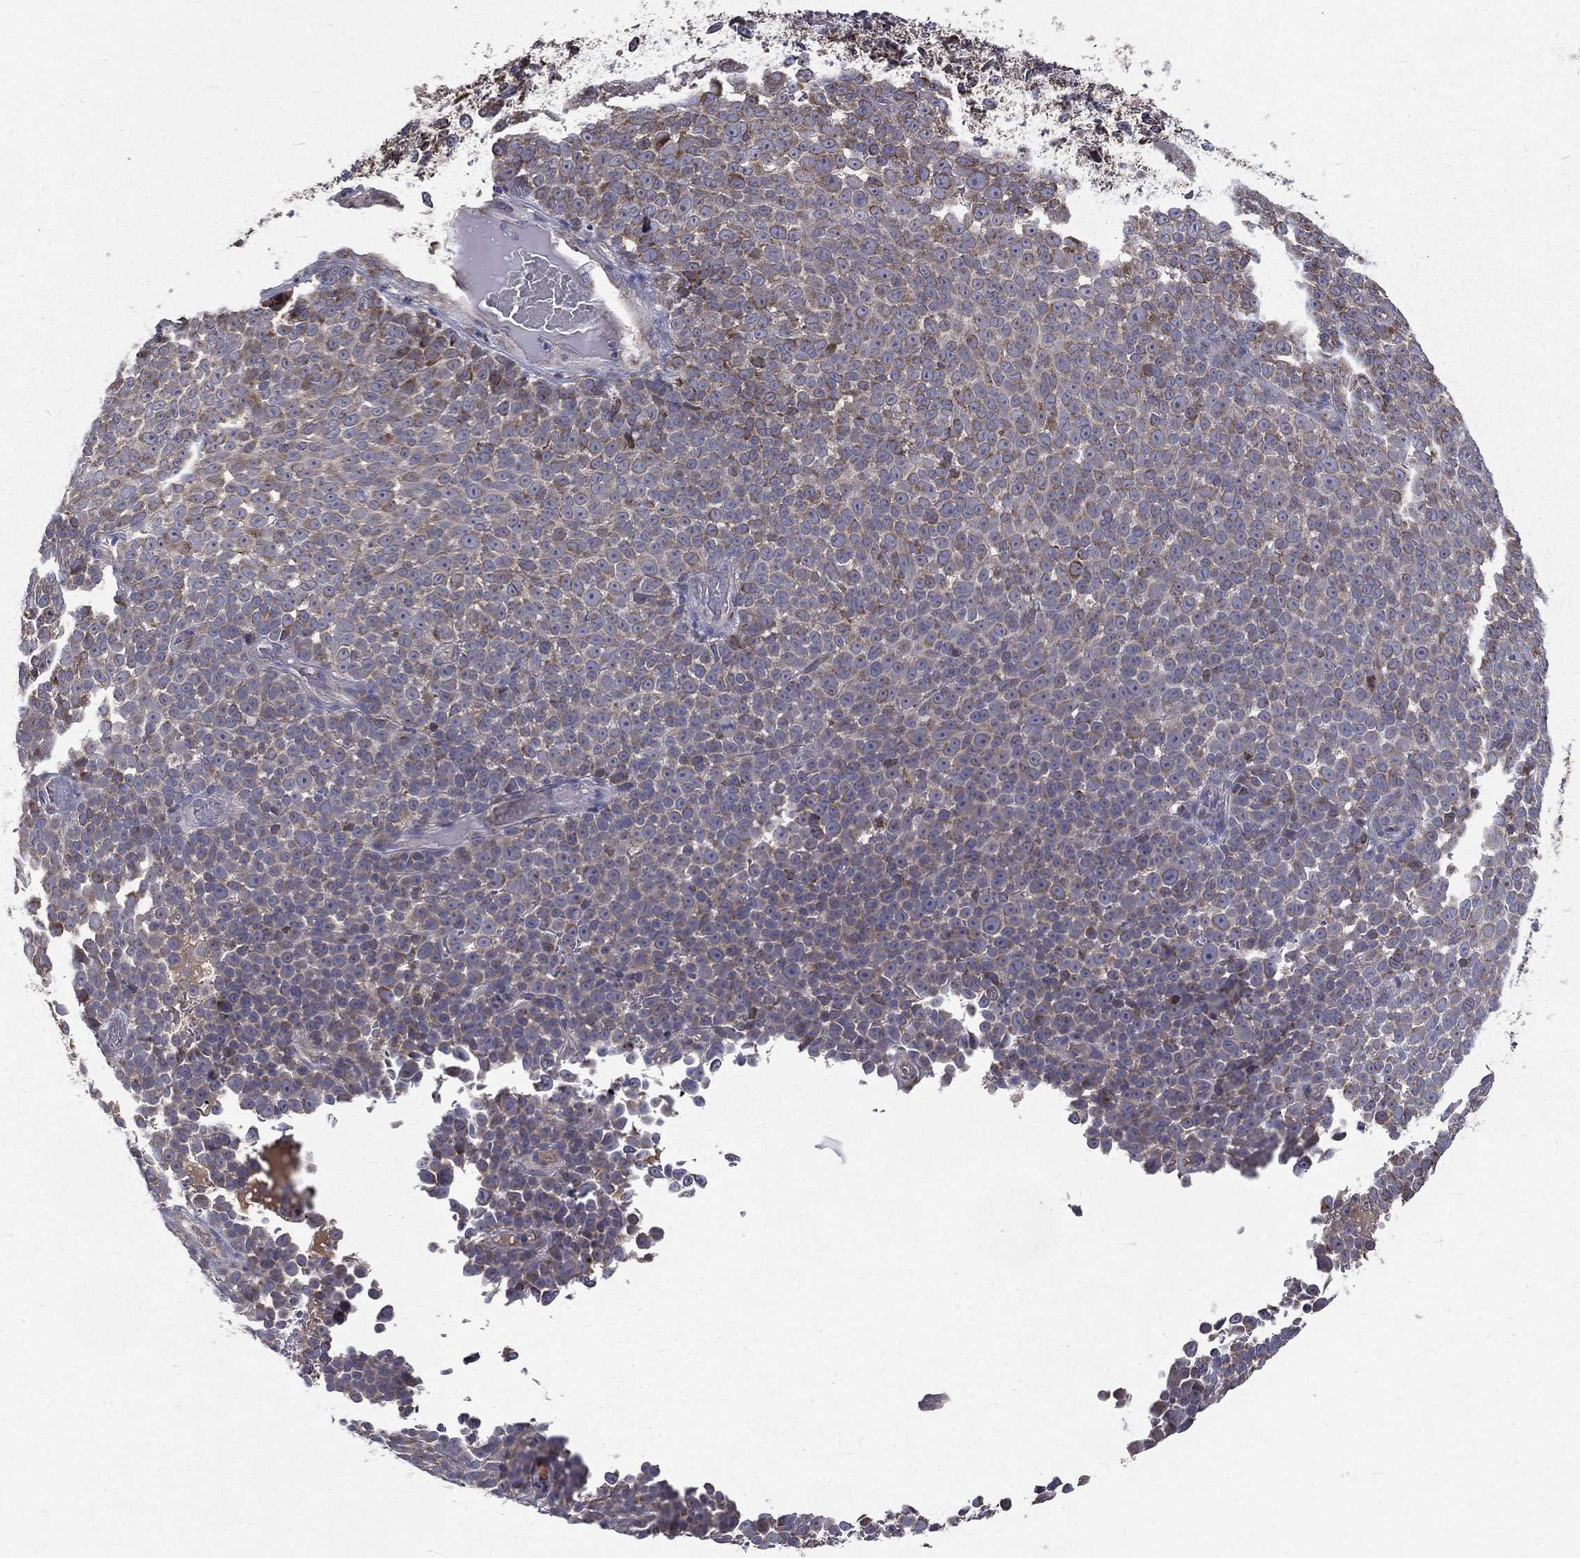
{"staining": {"intensity": "weak", "quantity": "25%-75%", "location": "cytoplasmic/membranous"}, "tissue": "melanoma", "cell_type": "Tumor cells", "image_type": "cancer", "snomed": [{"axis": "morphology", "description": "Malignant melanoma, NOS"}, {"axis": "topography", "description": "Skin"}], "caption": "About 25%-75% of tumor cells in human malignant melanoma show weak cytoplasmic/membranous protein positivity as visualized by brown immunohistochemical staining.", "gene": "GPD1", "patient": {"sex": "female", "age": 95}}